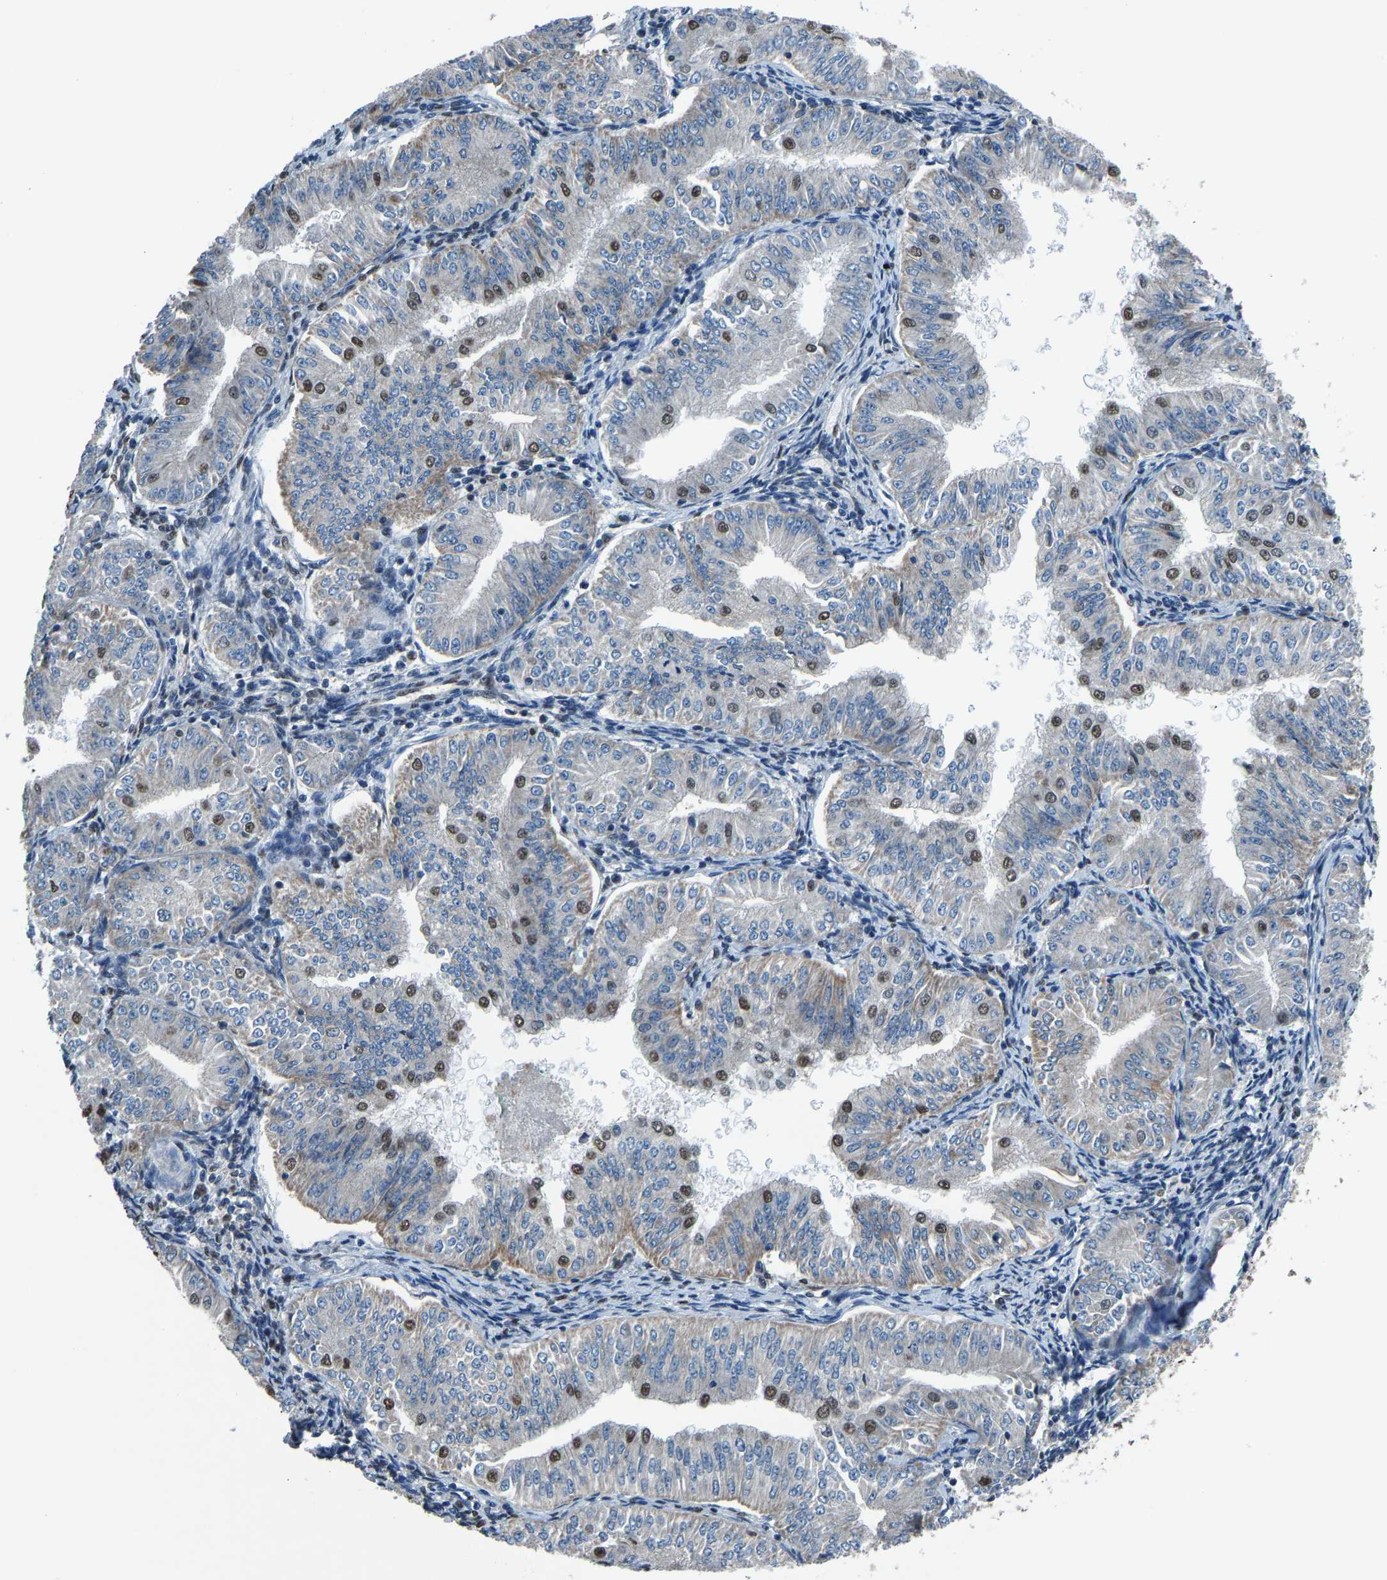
{"staining": {"intensity": "moderate", "quantity": "<25%", "location": "nuclear"}, "tissue": "endometrial cancer", "cell_type": "Tumor cells", "image_type": "cancer", "snomed": [{"axis": "morphology", "description": "Normal tissue, NOS"}, {"axis": "morphology", "description": "Adenocarcinoma, NOS"}, {"axis": "topography", "description": "Endometrium"}], "caption": "This is a micrograph of immunohistochemistry staining of adenocarcinoma (endometrial), which shows moderate positivity in the nuclear of tumor cells.", "gene": "FOS", "patient": {"sex": "female", "age": 53}}